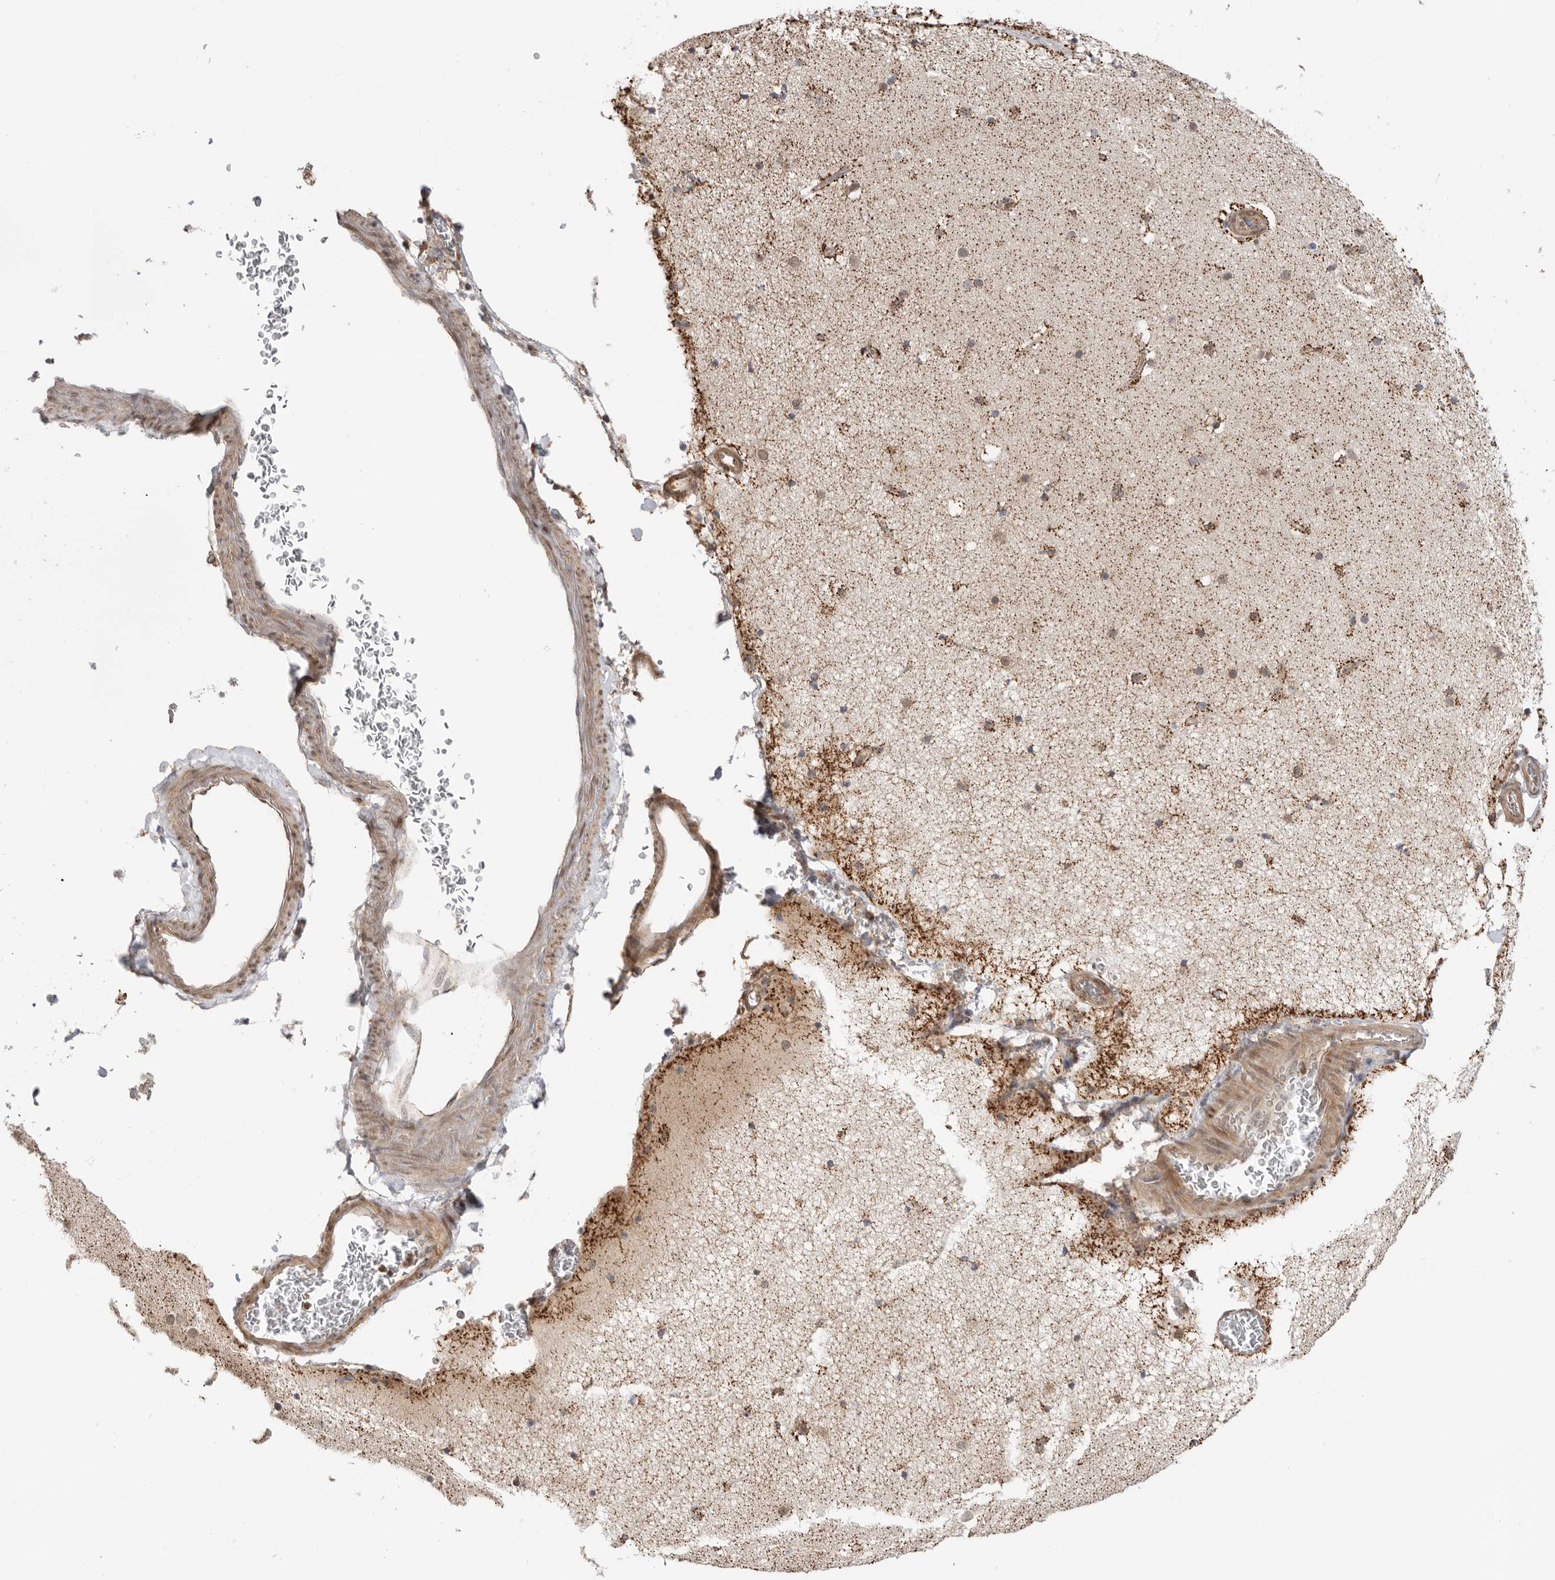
{"staining": {"intensity": "moderate", "quantity": ">75%", "location": "cytoplasmic/membranous"}, "tissue": "cerebral cortex", "cell_type": "Endothelial cells", "image_type": "normal", "snomed": [{"axis": "morphology", "description": "Normal tissue, NOS"}, {"axis": "topography", "description": "Cerebral cortex"}], "caption": "IHC staining of unremarkable cerebral cortex, which exhibits medium levels of moderate cytoplasmic/membranous staining in about >75% of endothelial cells indicating moderate cytoplasmic/membranous protein positivity. The staining was performed using DAB (brown) for protein detection and nuclei were counterstained in hematoxylin (blue).", "gene": "DCAF8", "patient": {"sex": "male", "age": 57}}